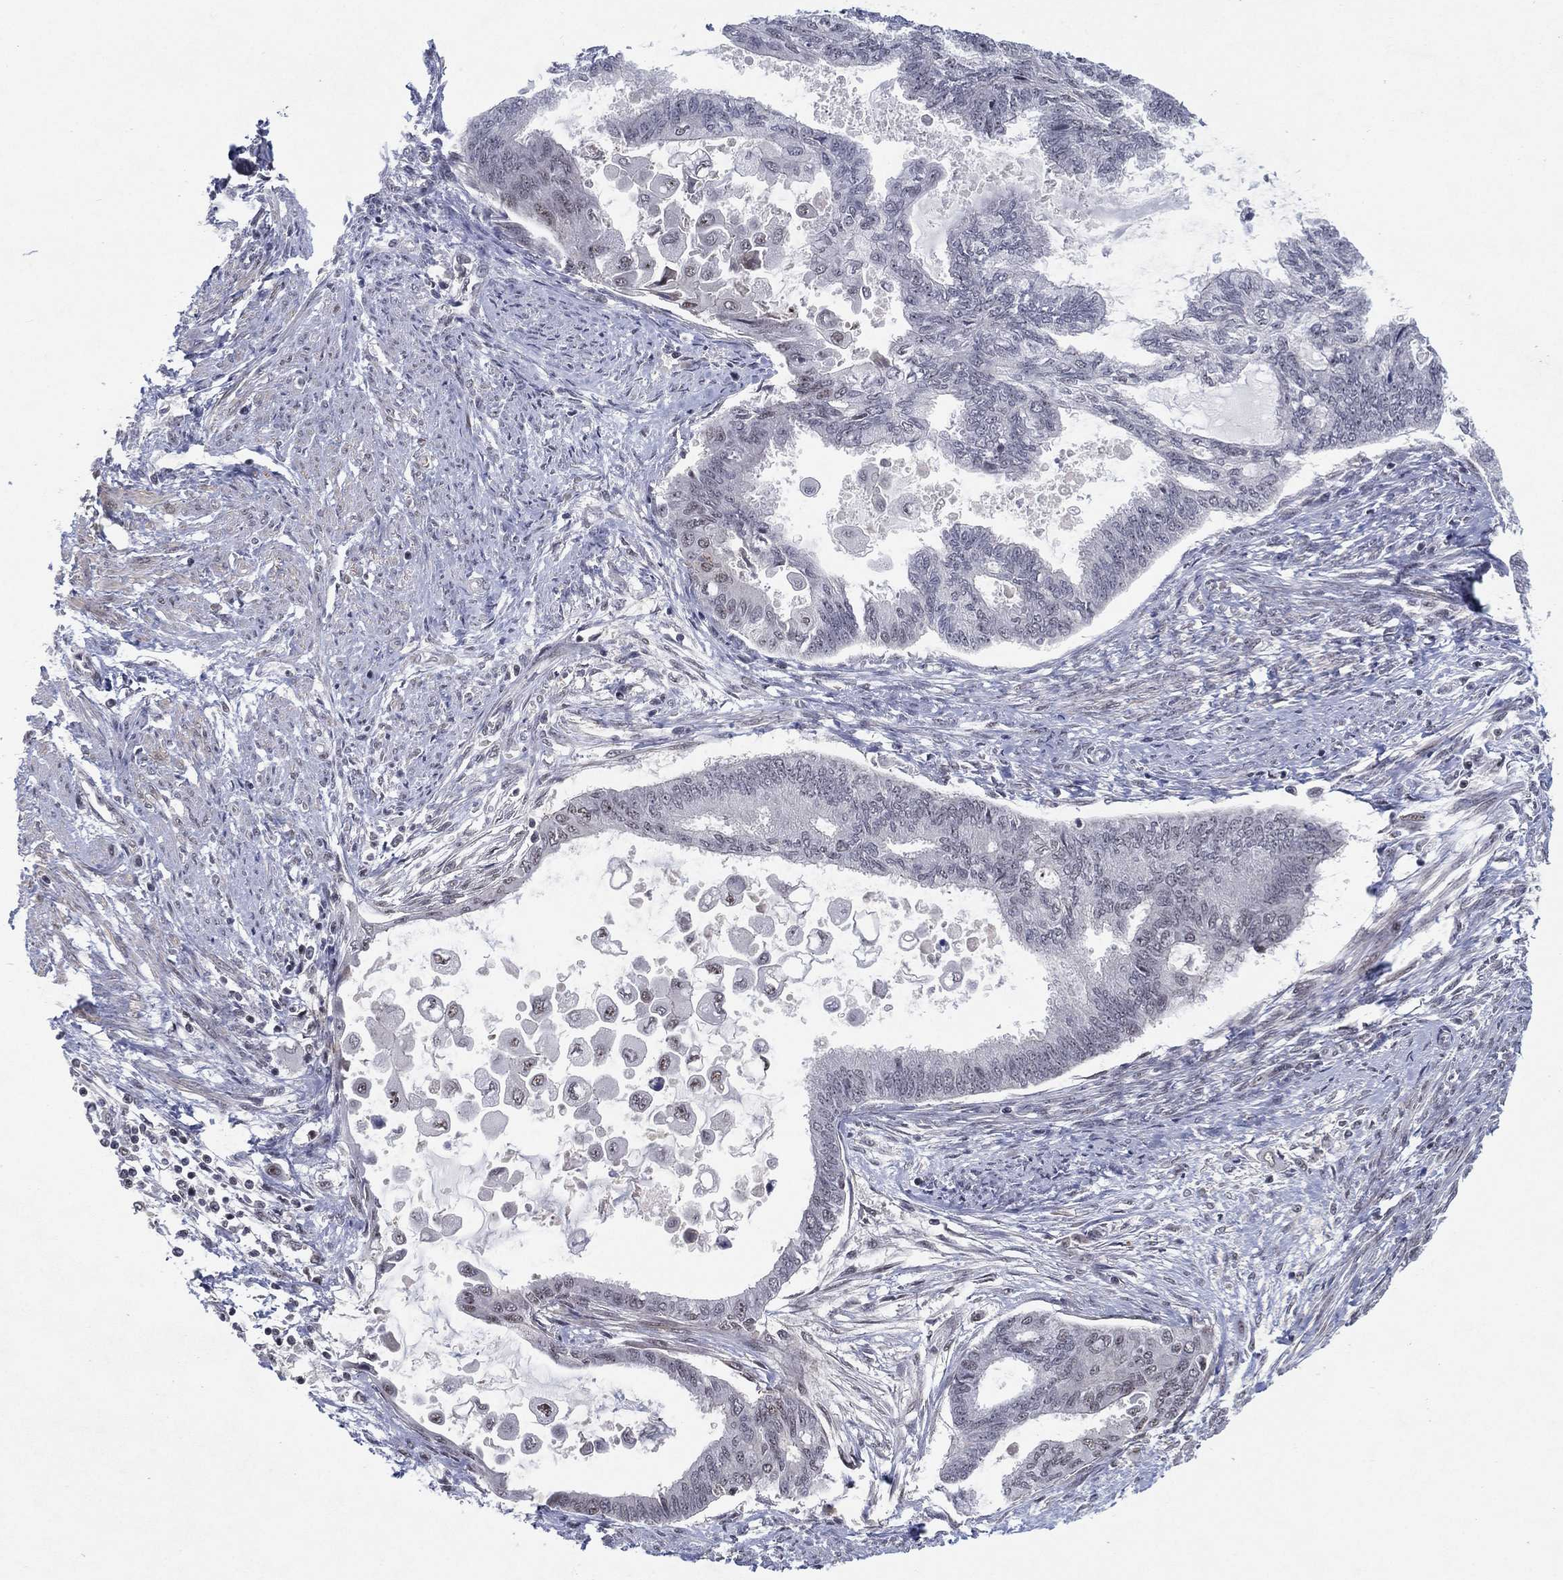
{"staining": {"intensity": "negative", "quantity": "none", "location": "none"}, "tissue": "endometrial cancer", "cell_type": "Tumor cells", "image_type": "cancer", "snomed": [{"axis": "morphology", "description": "Adenocarcinoma, NOS"}, {"axis": "topography", "description": "Endometrium"}], "caption": "High power microscopy micrograph of an immunohistochemistry image of endometrial adenocarcinoma, revealing no significant staining in tumor cells.", "gene": "DGCR8", "patient": {"sex": "female", "age": 86}}